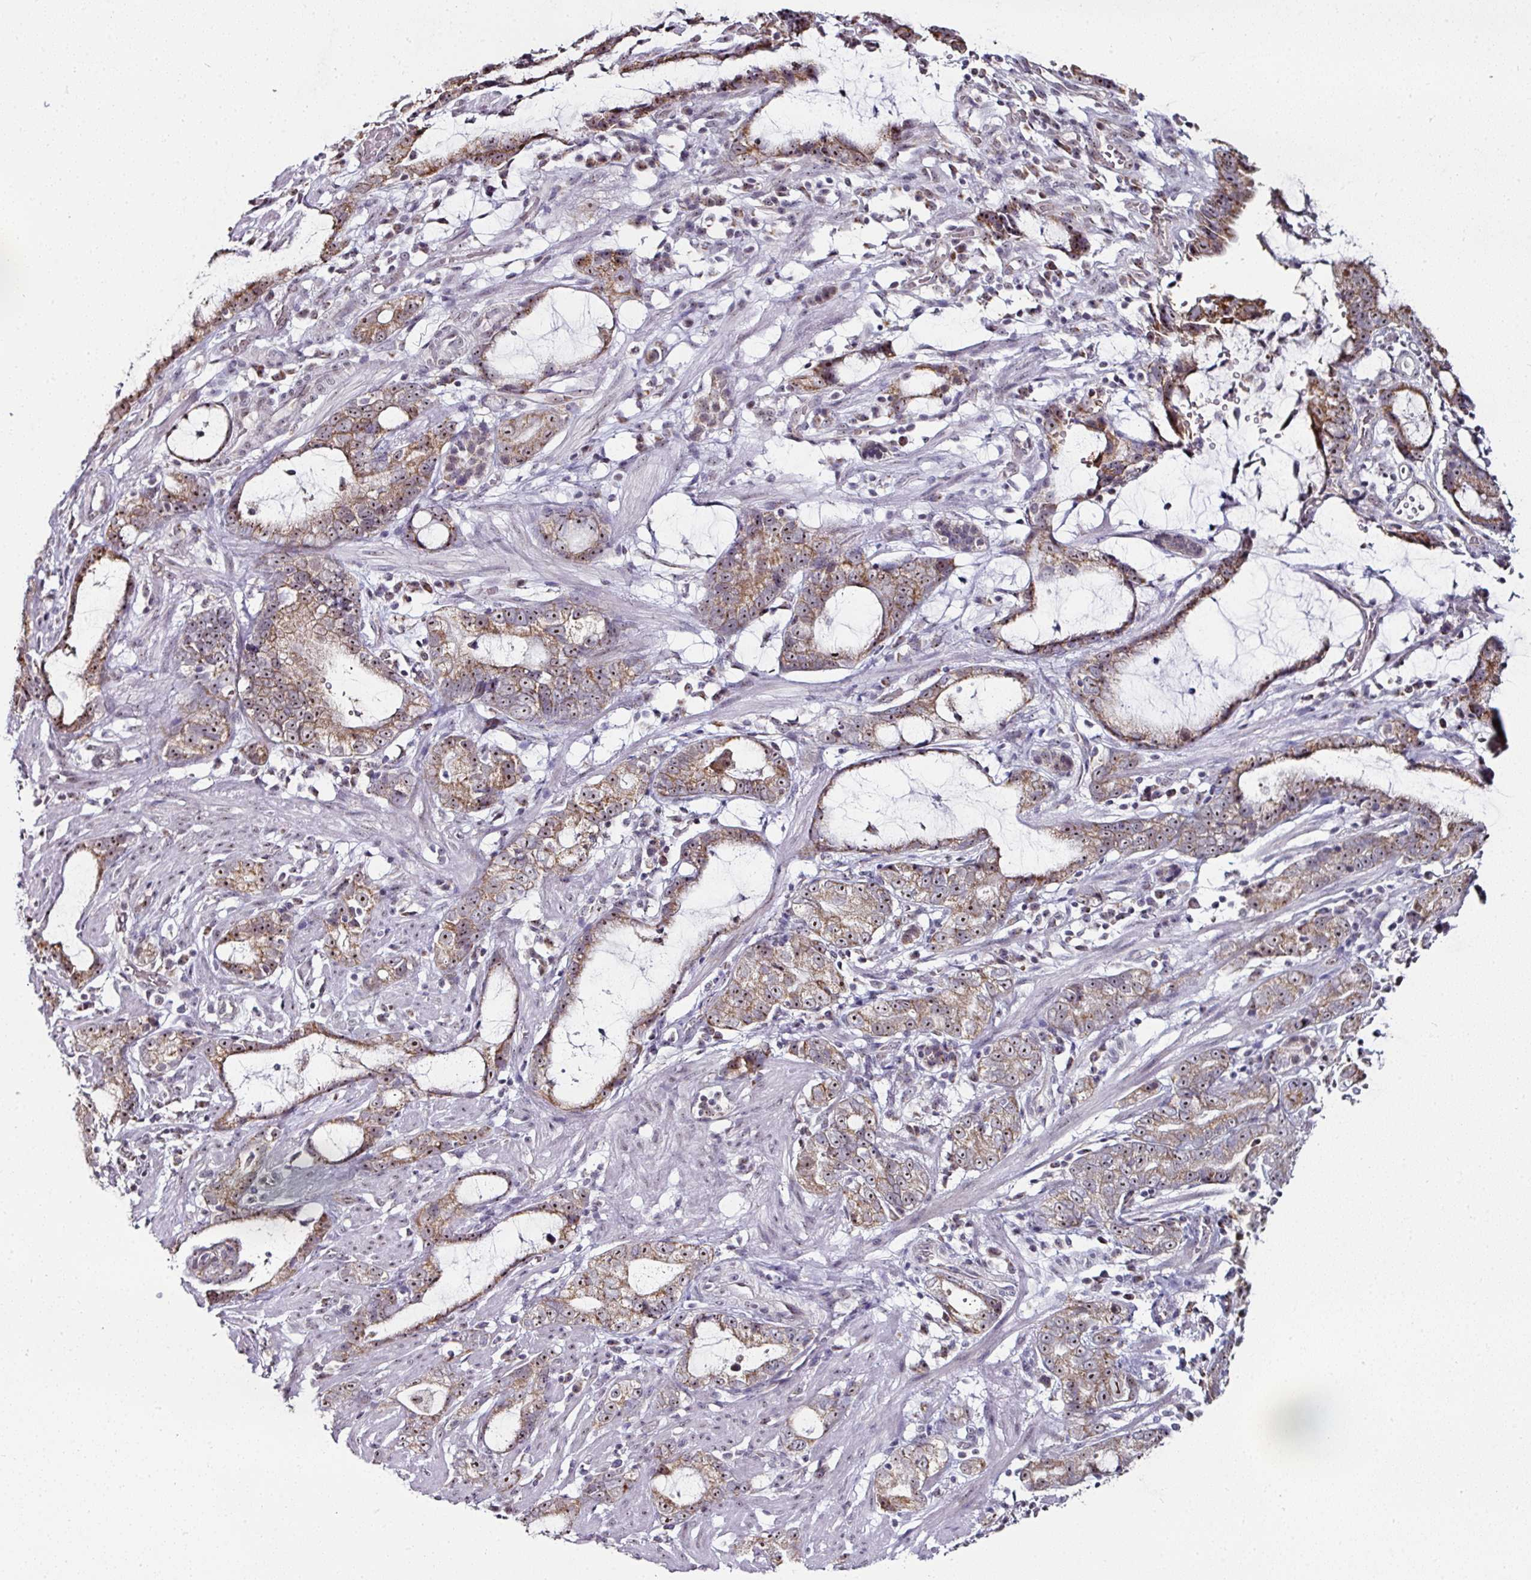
{"staining": {"intensity": "moderate", "quantity": ">75%", "location": "cytoplasmic/membranous,nuclear"}, "tissue": "stomach cancer", "cell_type": "Tumor cells", "image_type": "cancer", "snomed": [{"axis": "morphology", "description": "Adenocarcinoma, NOS"}, {"axis": "topography", "description": "Stomach"}], "caption": "The micrograph shows immunohistochemical staining of stomach cancer. There is moderate cytoplasmic/membranous and nuclear positivity is appreciated in about >75% of tumor cells.", "gene": "NACC2", "patient": {"sex": "male", "age": 55}}